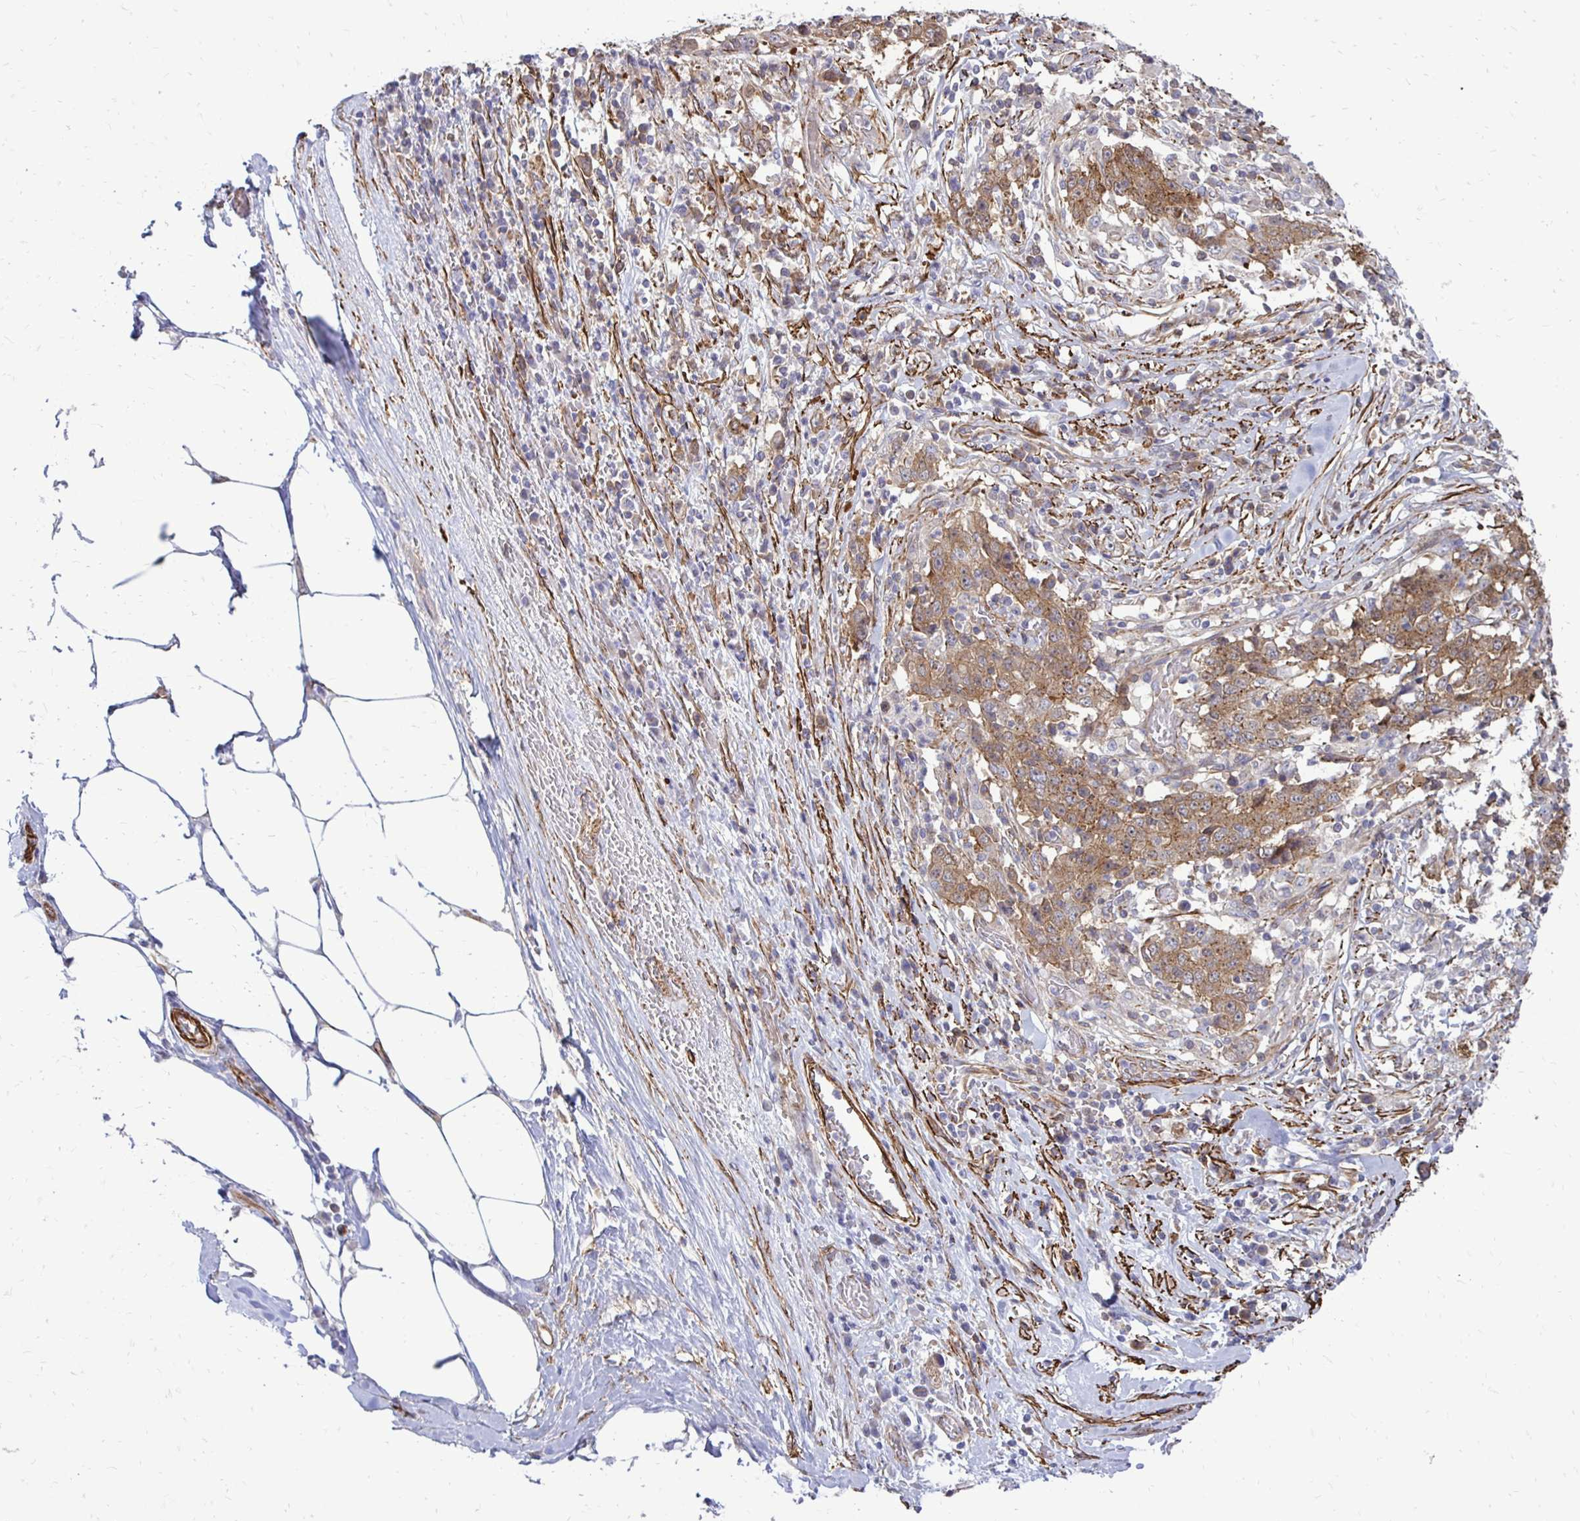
{"staining": {"intensity": "moderate", "quantity": ">75%", "location": "cytoplasmic/membranous"}, "tissue": "stomach cancer", "cell_type": "Tumor cells", "image_type": "cancer", "snomed": [{"axis": "morphology", "description": "Adenocarcinoma, NOS"}, {"axis": "topography", "description": "Stomach"}], "caption": "High-magnification brightfield microscopy of stomach cancer stained with DAB (3,3'-diaminobenzidine) (brown) and counterstained with hematoxylin (blue). tumor cells exhibit moderate cytoplasmic/membranous positivity is identified in about>75% of cells.", "gene": "CTPS1", "patient": {"sex": "male", "age": 59}}